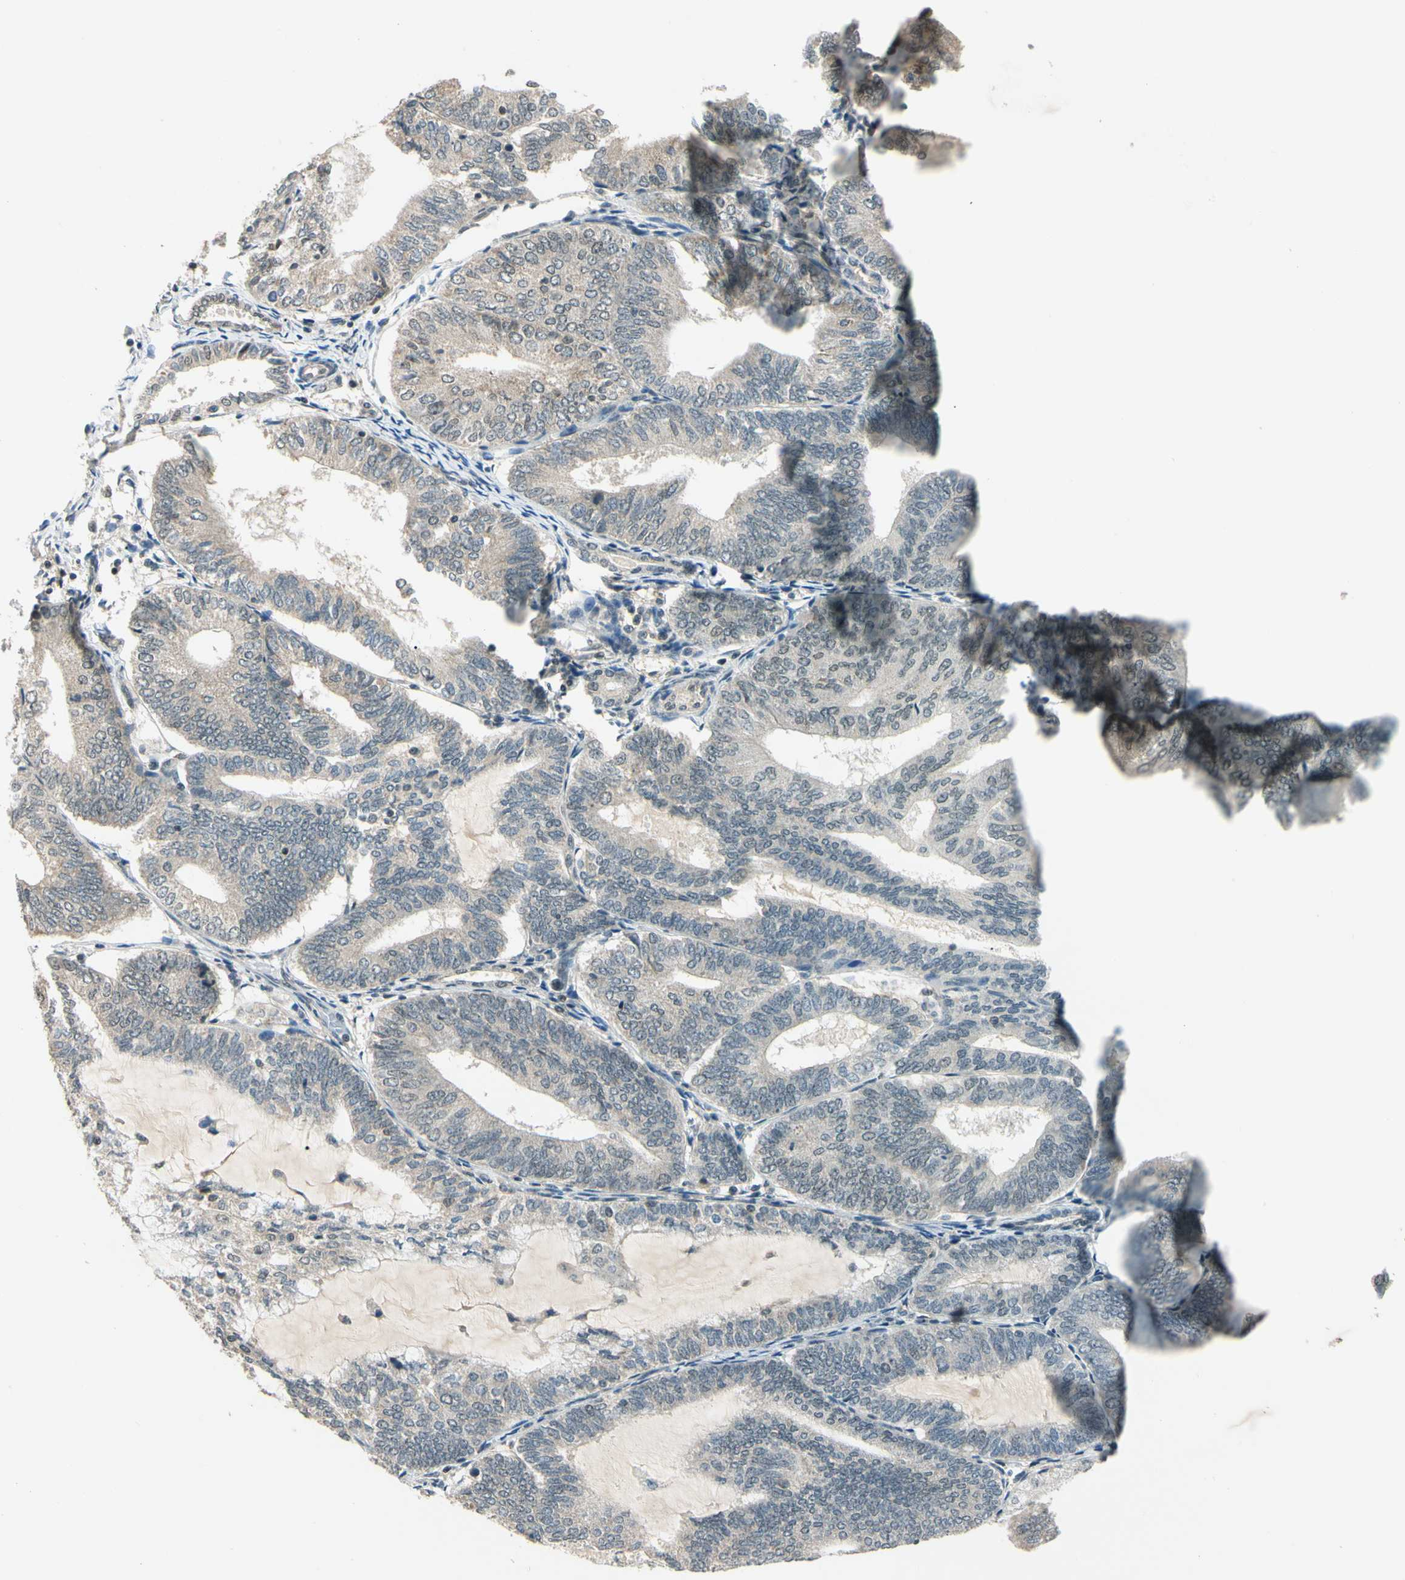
{"staining": {"intensity": "weak", "quantity": "25%-75%", "location": "cytoplasmic/membranous"}, "tissue": "endometrial cancer", "cell_type": "Tumor cells", "image_type": "cancer", "snomed": [{"axis": "morphology", "description": "Adenocarcinoma, NOS"}, {"axis": "topography", "description": "Endometrium"}], "caption": "Human adenocarcinoma (endometrial) stained with a brown dye exhibits weak cytoplasmic/membranous positive staining in approximately 25%-75% of tumor cells.", "gene": "ZSCAN12", "patient": {"sex": "female", "age": 81}}